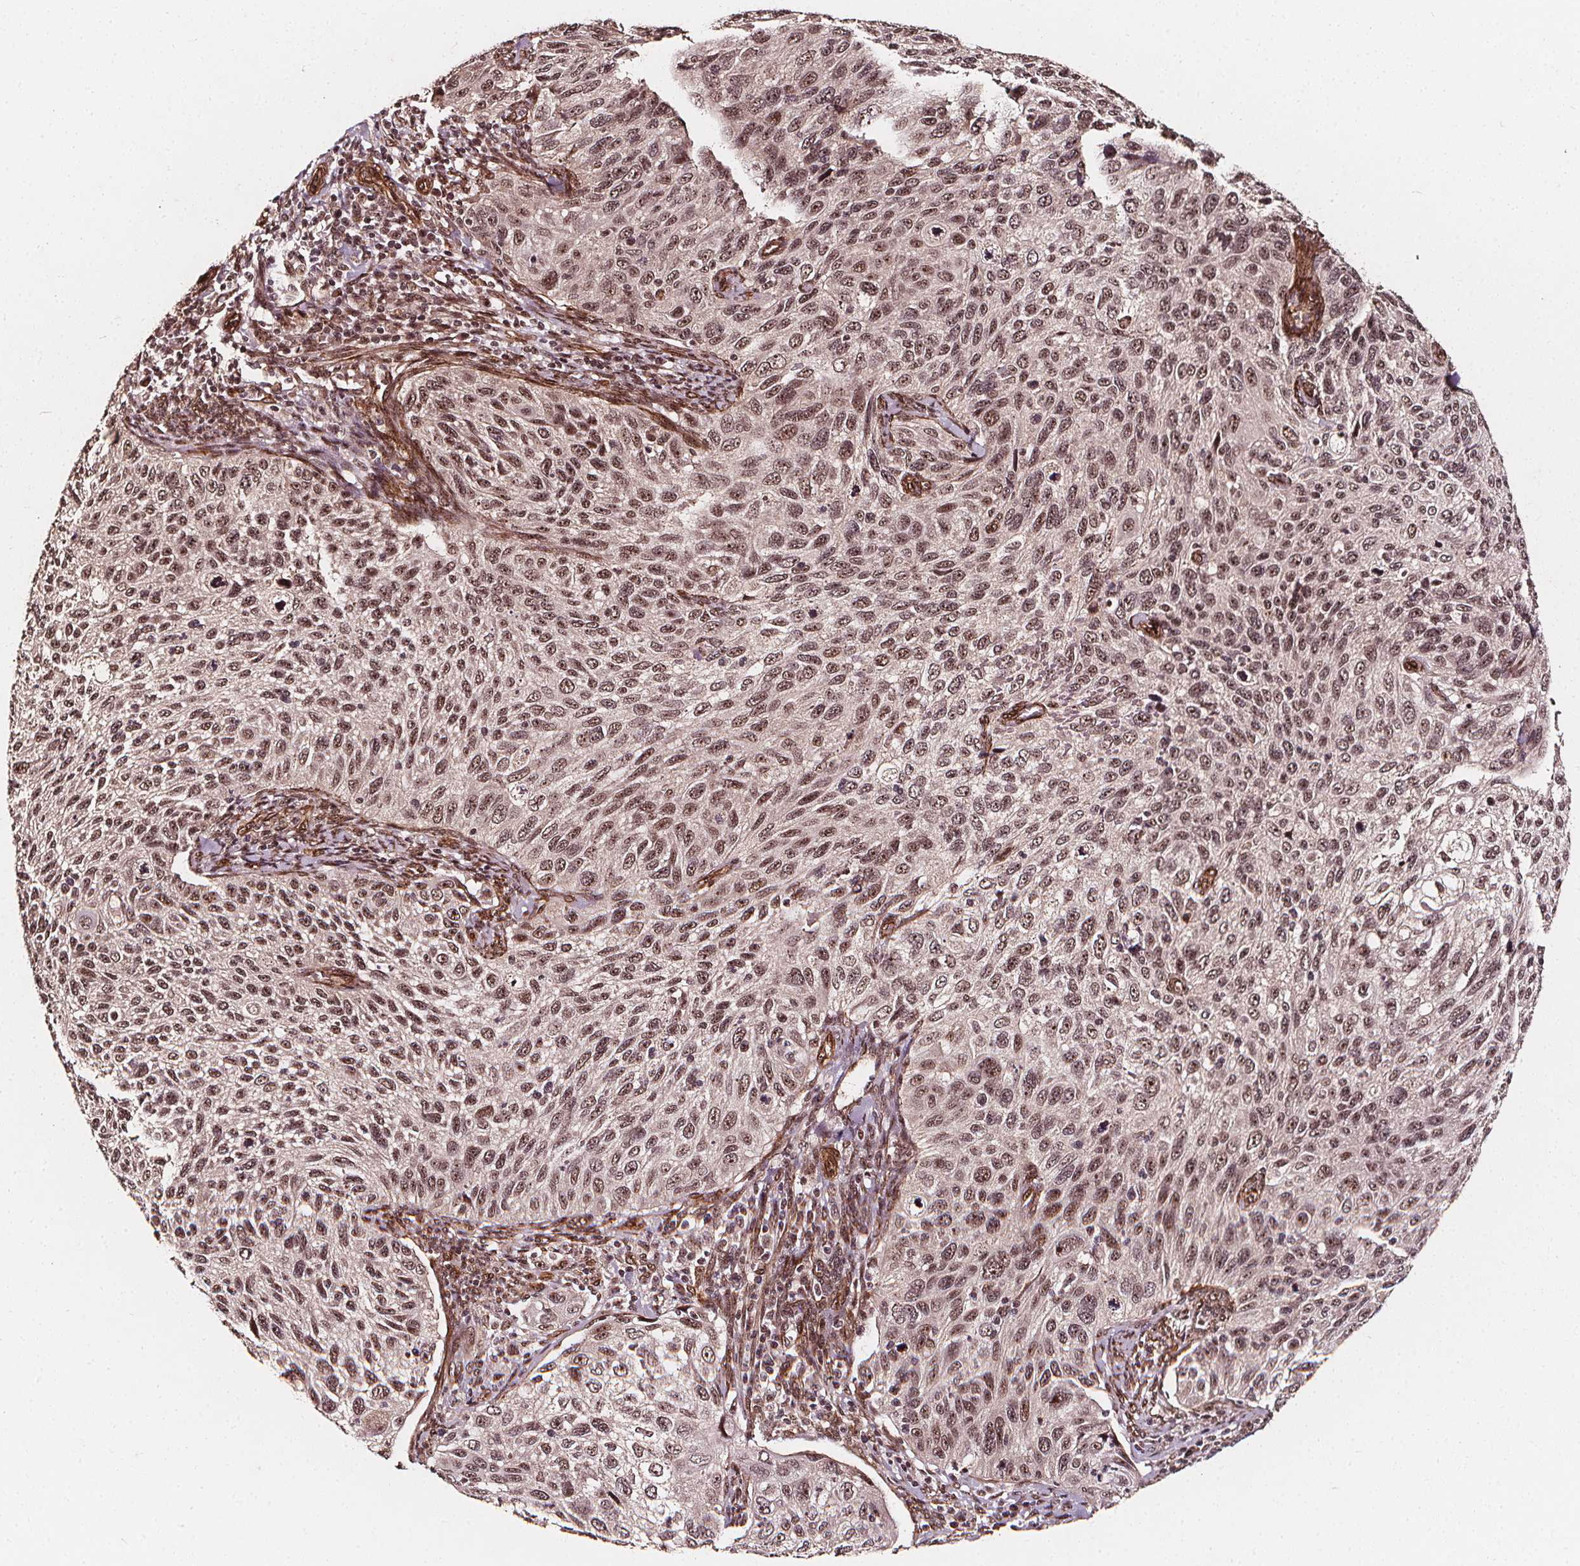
{"staining": {"intensity": "moderate", "quantity": ">75%", "location": "nuclear"}, "tissue": "cervical cancer", "cell_type": "Tumor cells", "image_type": "cancer", "snomed": [{"axis": "morphology", "description": "Squamous cell carcinoma, NOS"}, {"axis": "topography", "description": "Cervix"}], "caption": "Immunohistochemical staining of squamous cell carcinoma (cervical) reveals moderate nuclear protein expression in approximately >75% of tumor cells.", "gene": "EXOSC9", "patient": {"sex": "female", "age": 70}}